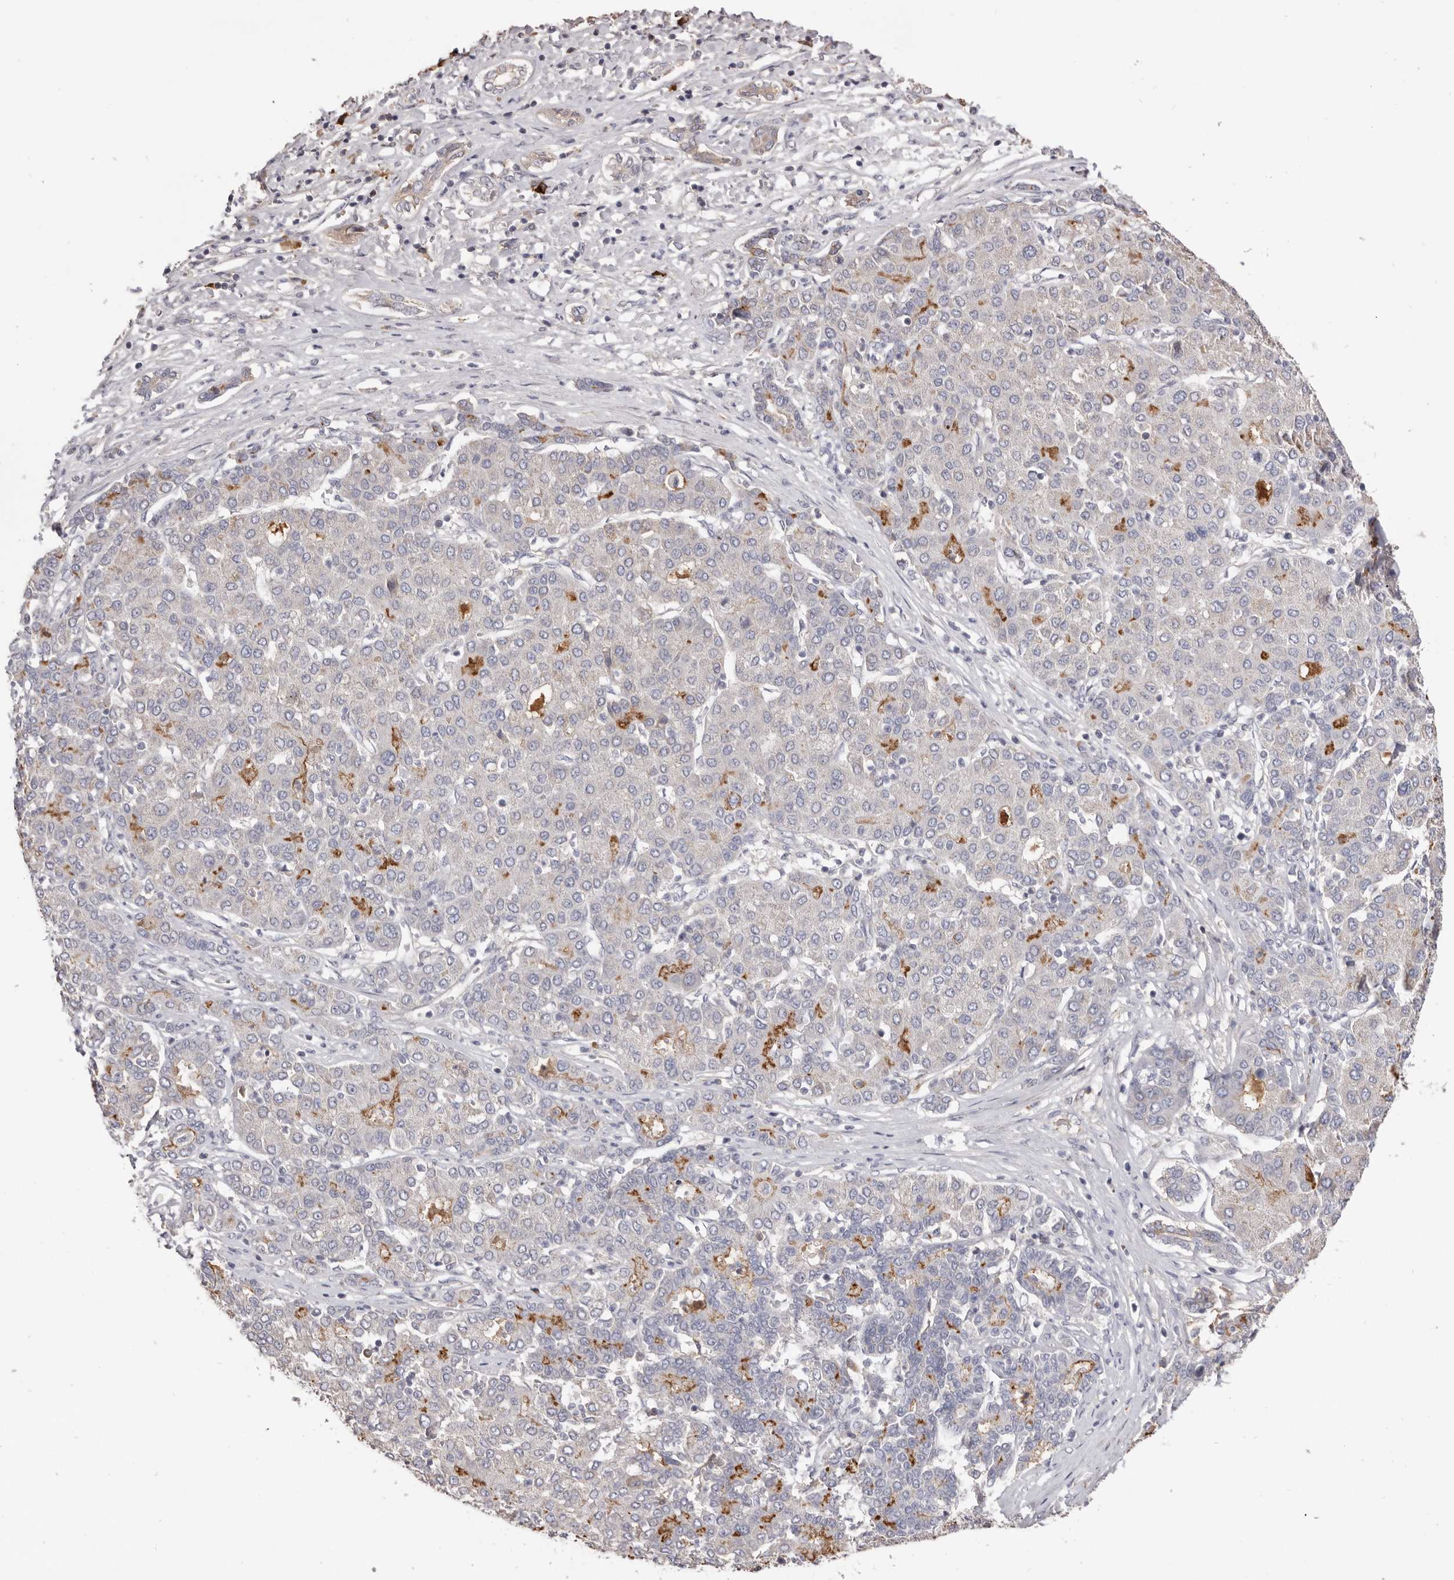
{"staining": {"intensity": "moderate", "quantity": "<25%", "location": "cytoplasmic/membranous"}, "tissue": "liver cancer", "cell_type": "Tumor cells", "image_type": "cancer", "snomed": [{"axis": "morphology", "description": "Carcinoma, Hepatocellular, NOS"}, {"axis": "topography", "description": "Liver"}], "caption": "Tumor cells show moderate cytoplasmic/membranous expression in approximately <25% of cells in liver cancer. (DAB = brown stain, brightfield microscopy at high magnification).", "gene": "HCAR2", "patient": {"sex": "male", "age": 65}}